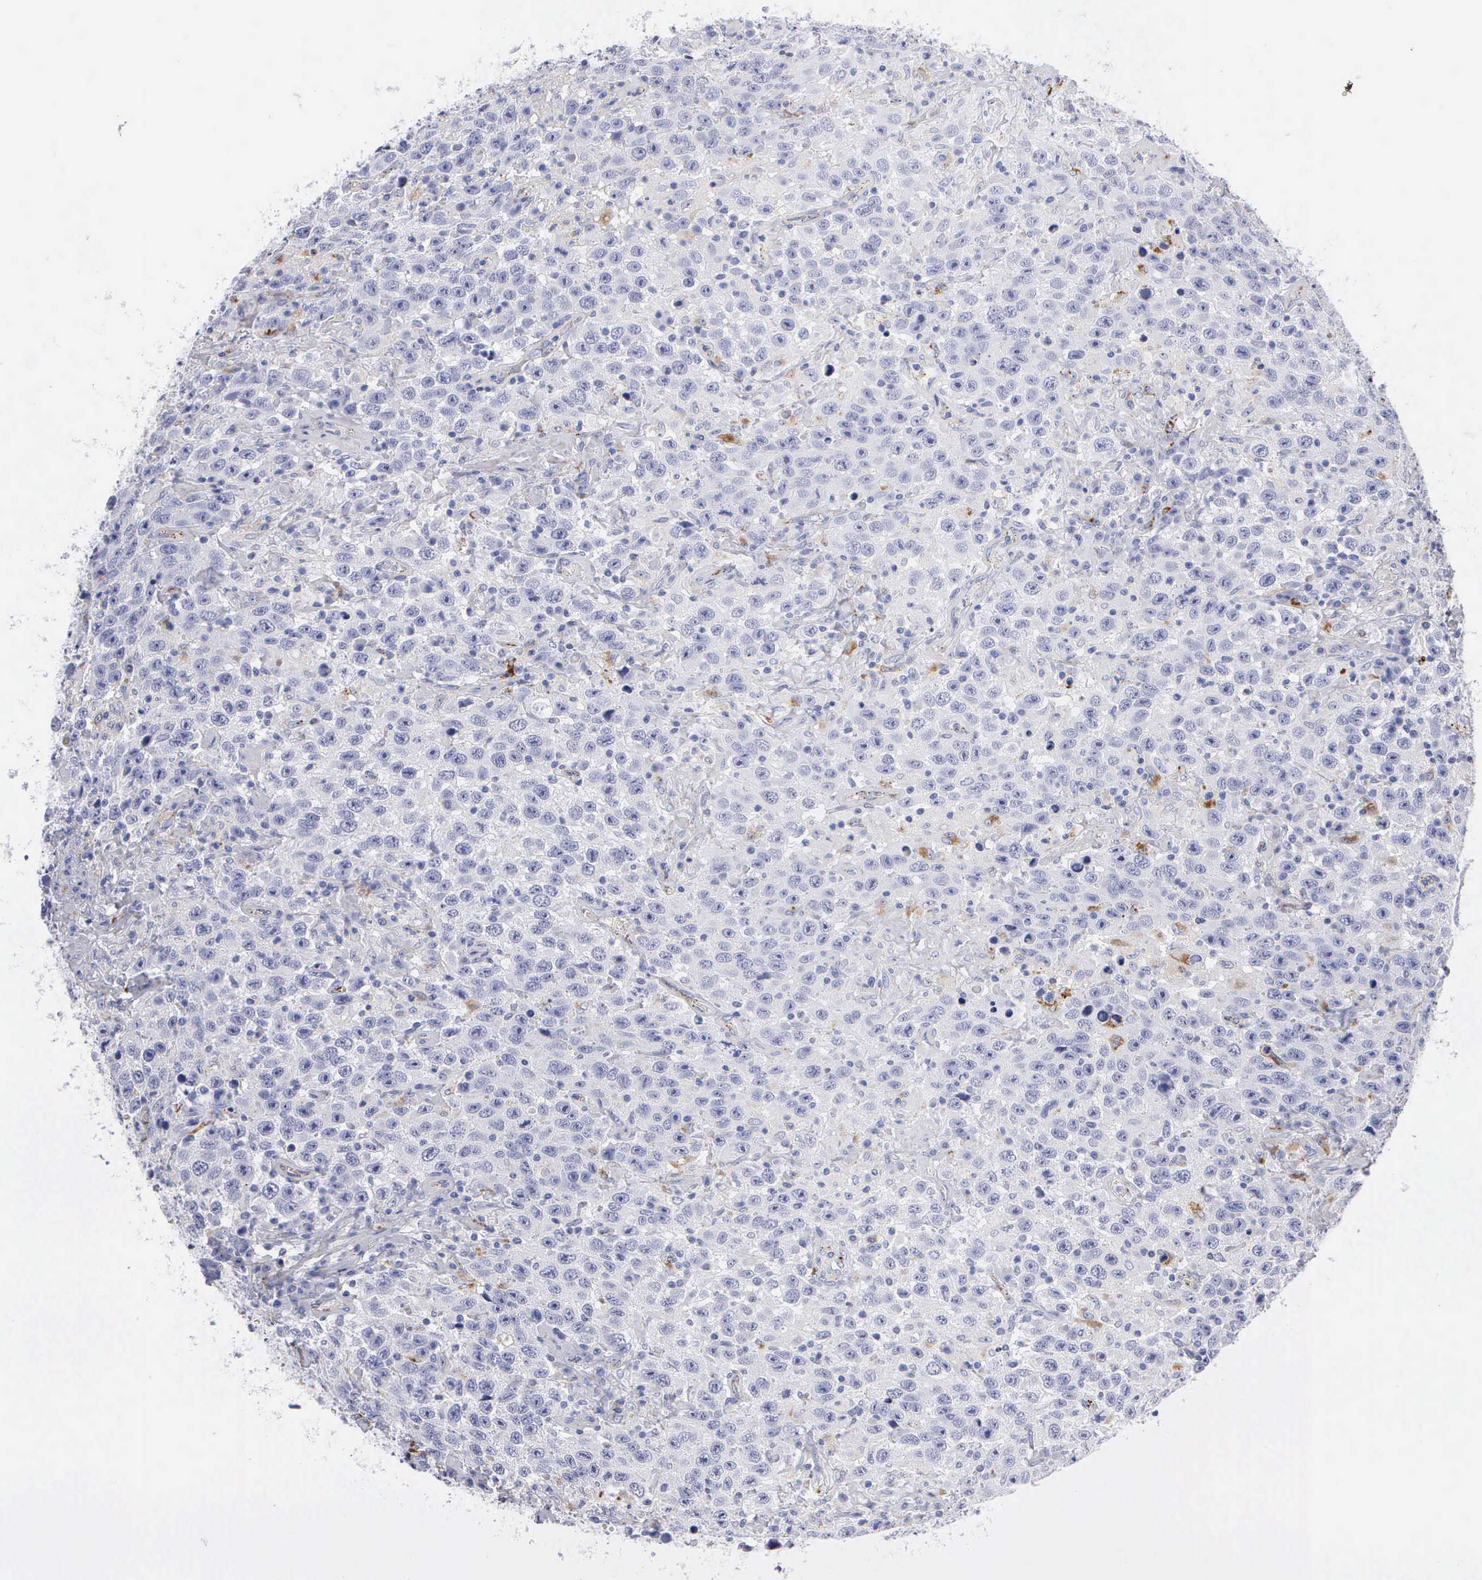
{"staining": {"intensity": "negative", "quantity": "none", "location": "none"}, "tissue": "testis cancer", "cell_type": "Tumor cells", "image_type": "cancer", "snomed": [{"axis": "morphology", "description": "Seminoma, NOS"}, {"axis": "topography", "description": "Testis"}], "caption": "DAB (3,3'-diaminobenzidine) immunohistochemical staining of human seminoma (testis) displays no significant positivity in tumor cells. (DAB (3,3'-diaminobenzidine) IHC, high magnification).", "gene": "CTSL", "patient": {"sex": "male", "age": 41}}